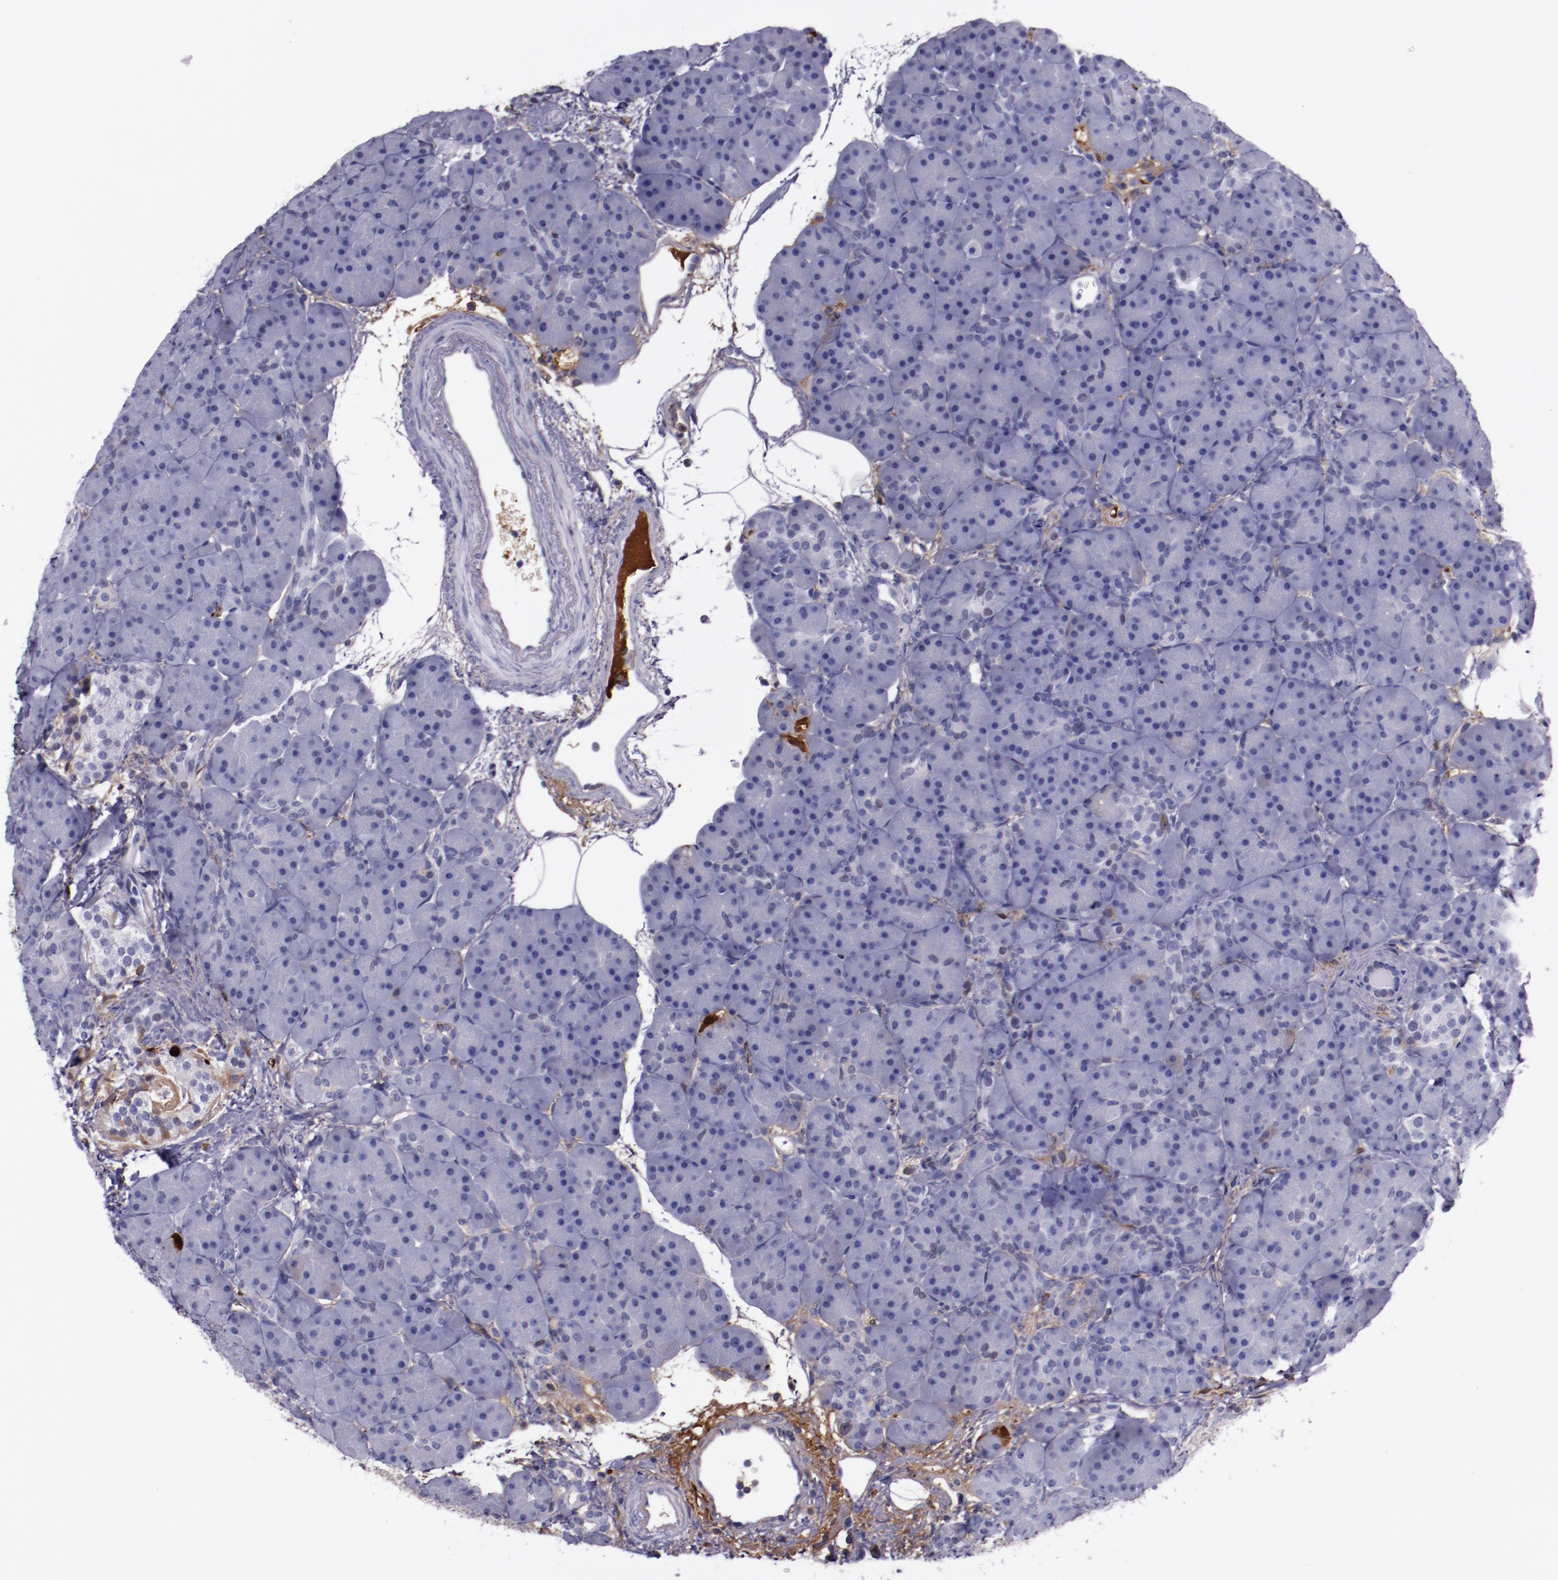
{"staining": {"intensity": "negative", "quantity": "none", "location": "none"}, "tissue": "pancreas", "cell_type": "Exocrine glandular cells", "image_type": "normal", "snomed": [{"axis": "morphology", "description": "Normal tissue, NOS"}, {"axis": "topography", "description": "Pancreas"}], "caption": "This is a micrograph of immunohistochemistry staining of unremarkable pancreas, which shows no expression in exocrine glandular cells.", "gene": "APOH", "patient": {"sex": "male", "age": 66}}